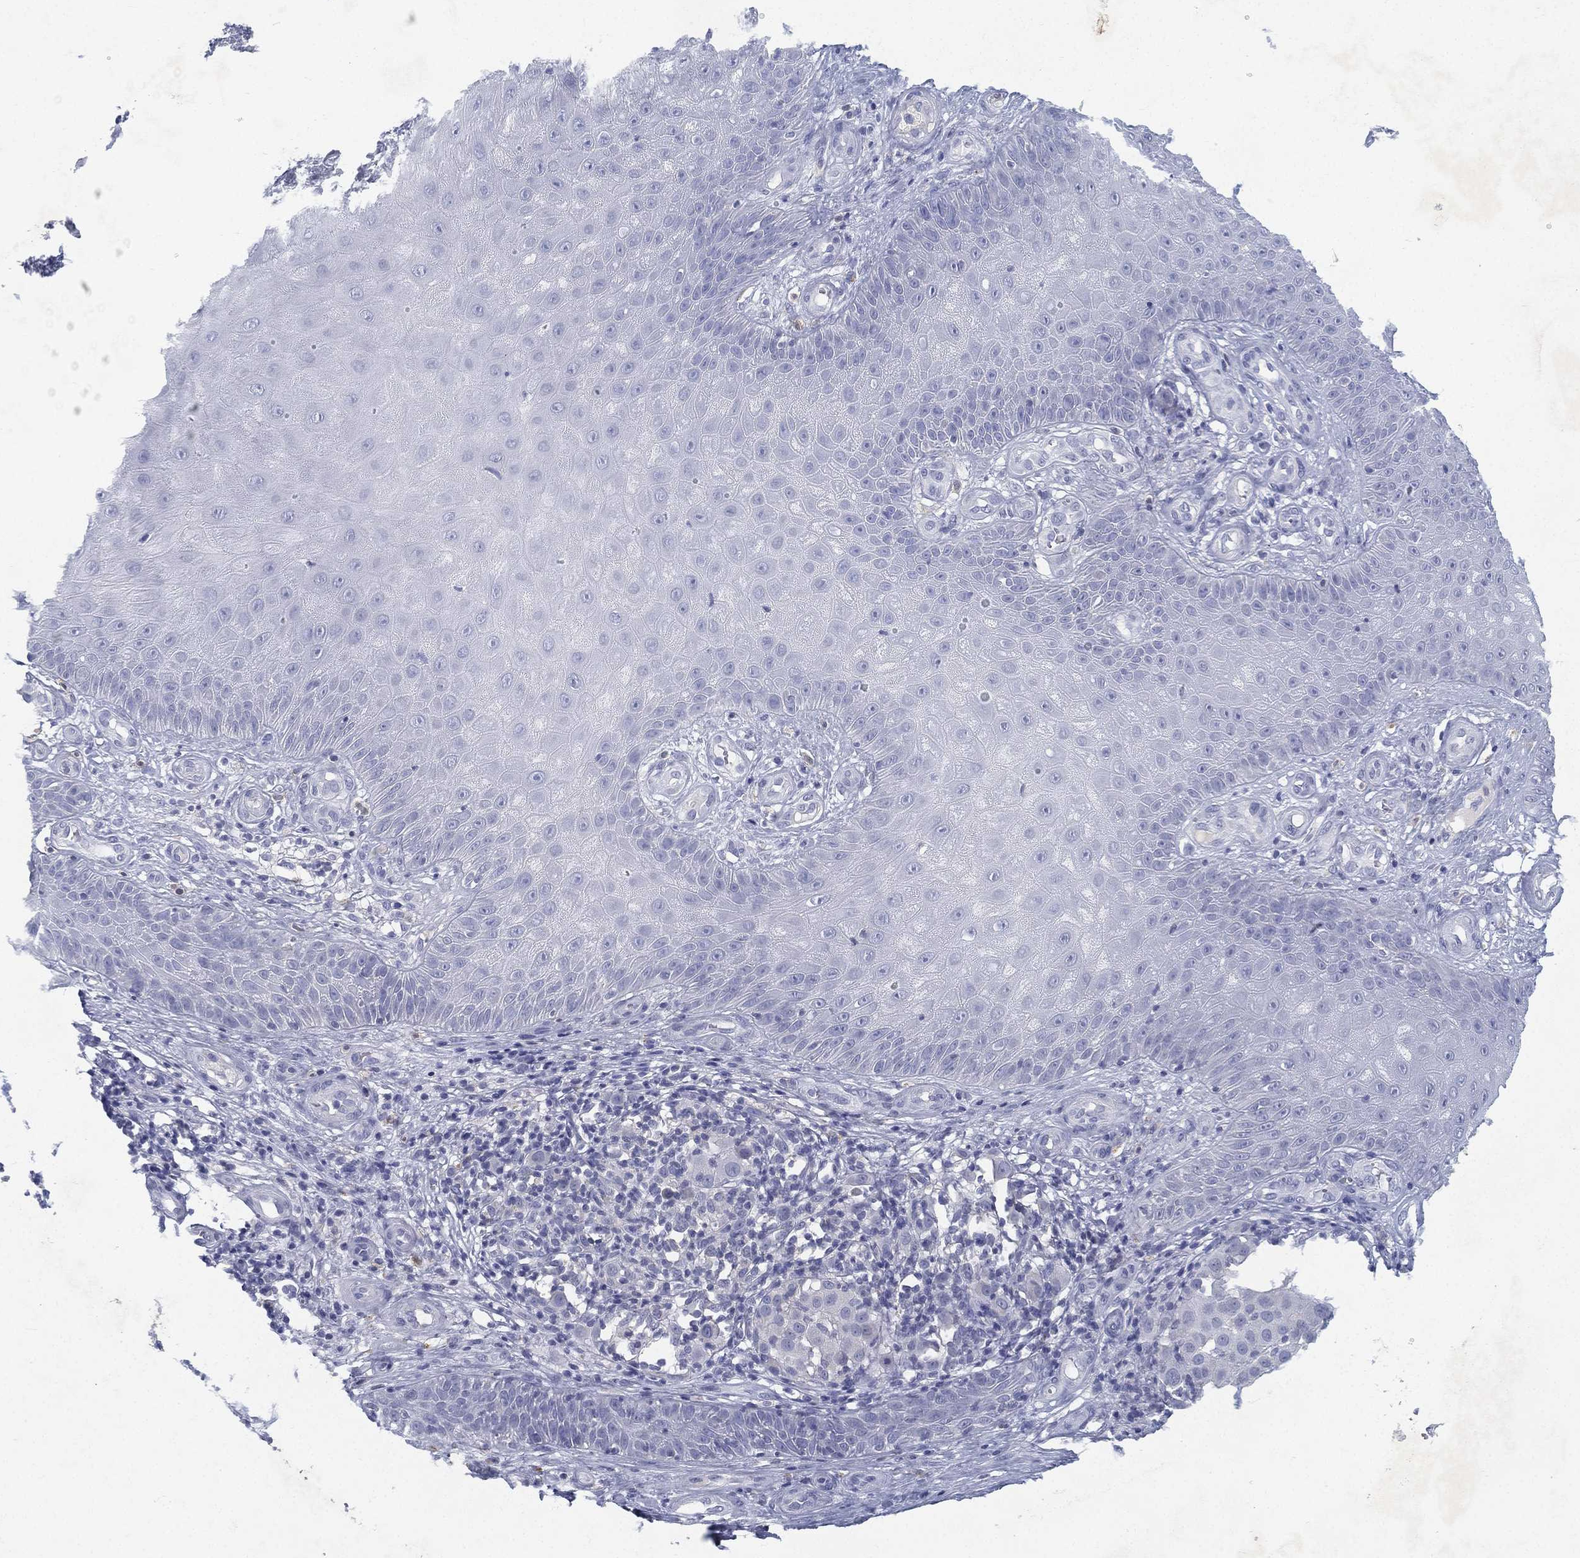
{"staining": {"intensity": "negative", "quantity": "none", "location": "none"}, "tissue": "melanoma", "cell_type": "Tumor cells", "image_type": "cancer", "snomed": [{"axis": "morphology", "description": "Malignant melanoma, NOS"}, {"axis": "topography", "description": "Skin"}], "caption": "Micrograph shows no protein staining in tumor cells of melanoma tissue.", "gene": "RGS13", "patient": {"sex": "female", "age": 87}}